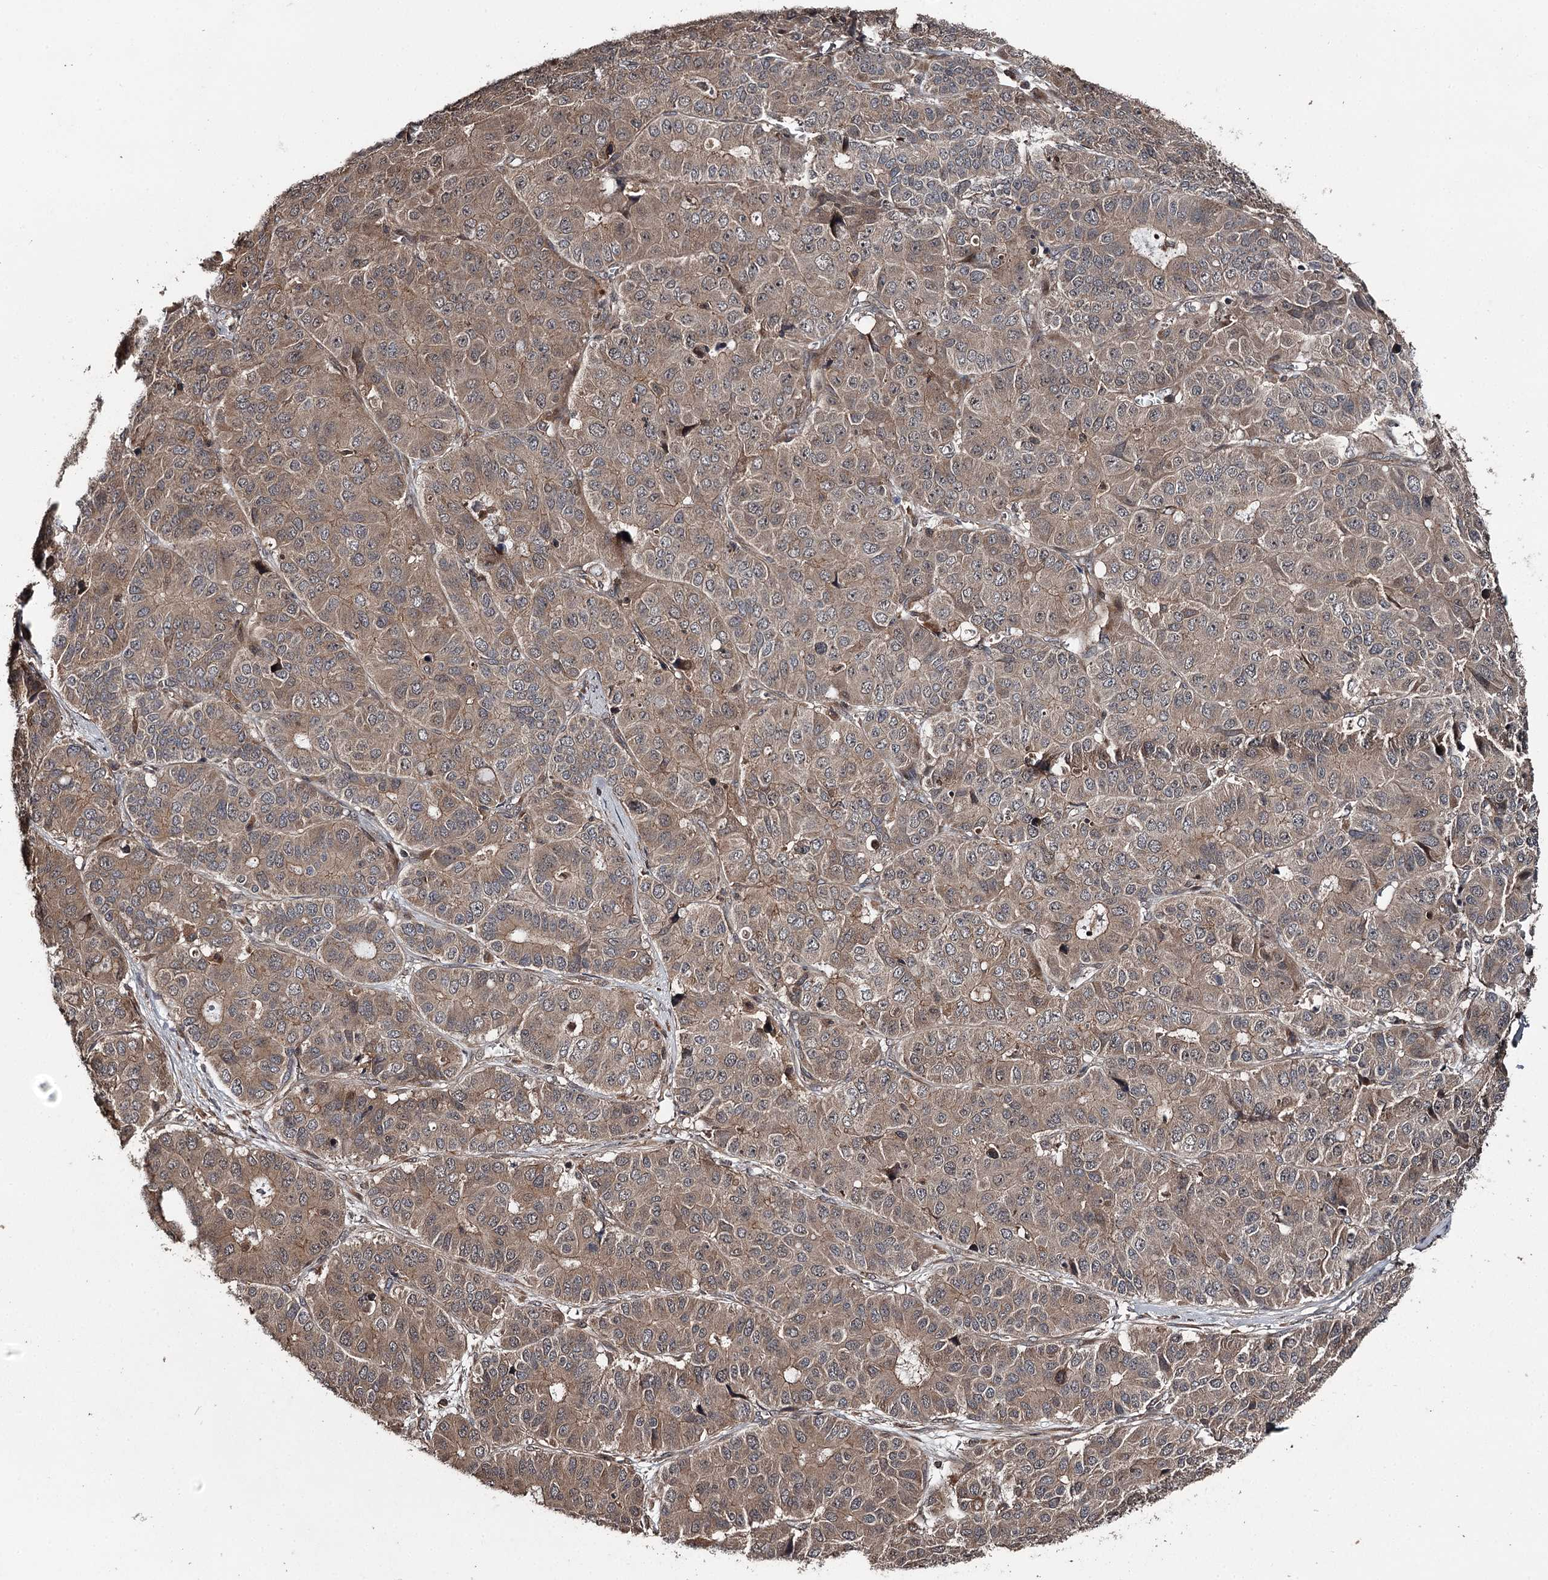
{"staining": {"intensity": "moderate", "quantity": ">75%", "location": "cytoplasmic/membranous"}, "tissue": "pancreatic cancer", "cell_type": "Tumor cells", "image_type": "cancer", "snomed": [{"axis": "morphology", "description": "Adenocarcinoma, NOS"}, {"axis": "topography", "description": "Pancreas"}], "caption": "Brown immunohistochemical staining in pancreatic cancer (adenocarcinoma) shows moderate cytoplasmic/membranous positivity in about >75% of tumor cells.", "gene": "RAB21", "patient": {"sex": "male", "age": 50}}